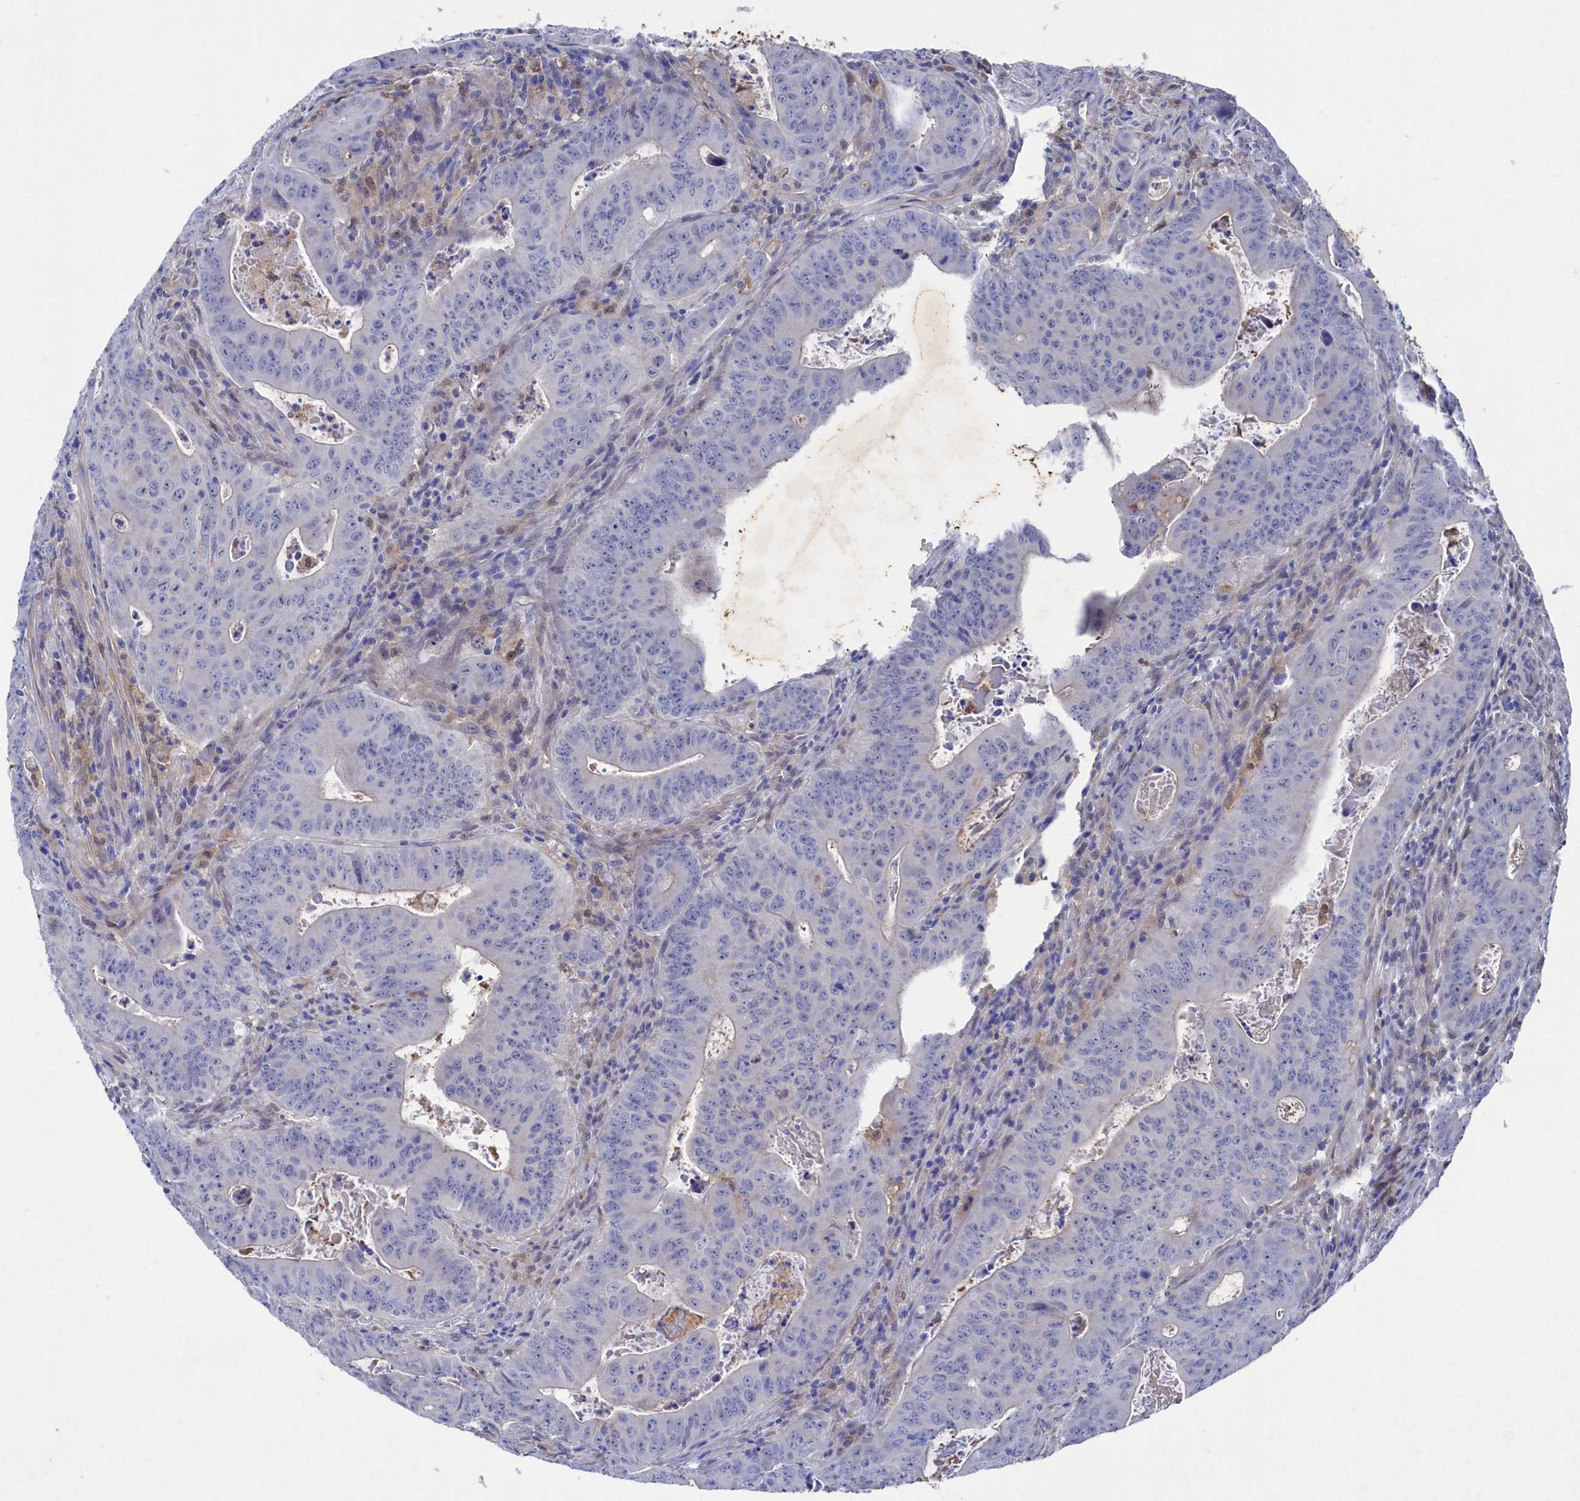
{"staining": {"intensity": "negative", "quantity": "none", "location": "none"}, "tissue": "colorectal cancer", "cell_type": "Tumor cells", "image_type": "cancer", "snomed": [{"axis": "morphology", "description": "Adenocarcinoma, NOS"}, {"axis": "topography", "description": "Rectum"}], "caption": "This is an immunohistochemistry (IHC) micrograph of adenocarcinoma (colorectal). There is no expression in tumor cells.", "gene": "RNH1", "patient": {"sex": "female", "age": 75}}